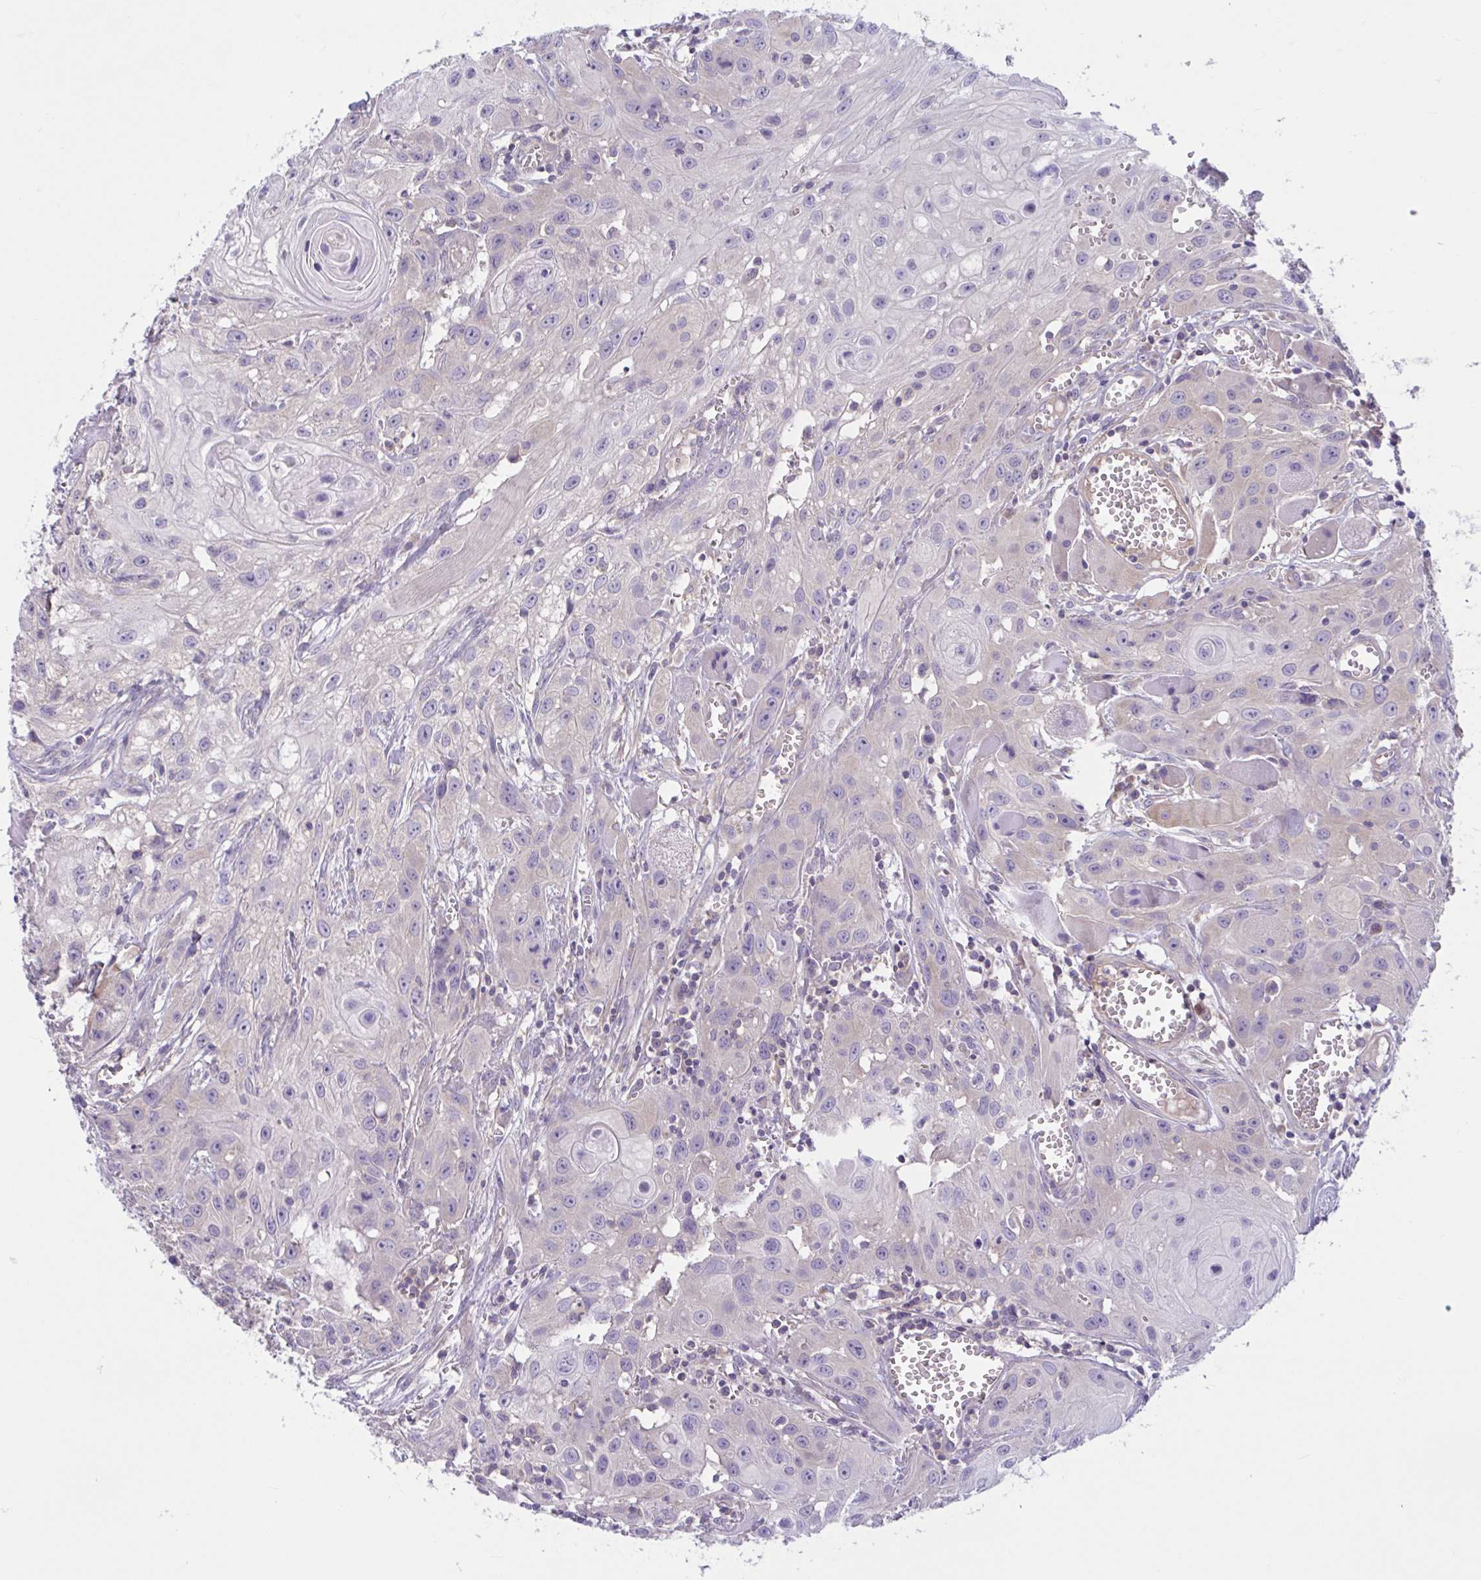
{"staining": {"intensity": "negative", "quantity": "none", "location": "none"}, "tissue": "head and neck cancer", "cell_type": "Tumor cells", "image_type": "cancer", "snomed": [{"axis": "morphology", "description": "Squamous cell carcinoma, NOS"}, {"axis": "topography", "description": "Oral tissue"}, {"axis": "topography", "description": "Head-Neck"}], "caption": "Micrograph shows no protein positivity in tumor cells of head and neck squamous cell carcinoma tissue.", "gene": "WNT9B", "patient": {"sex": "male", "age": 58}}